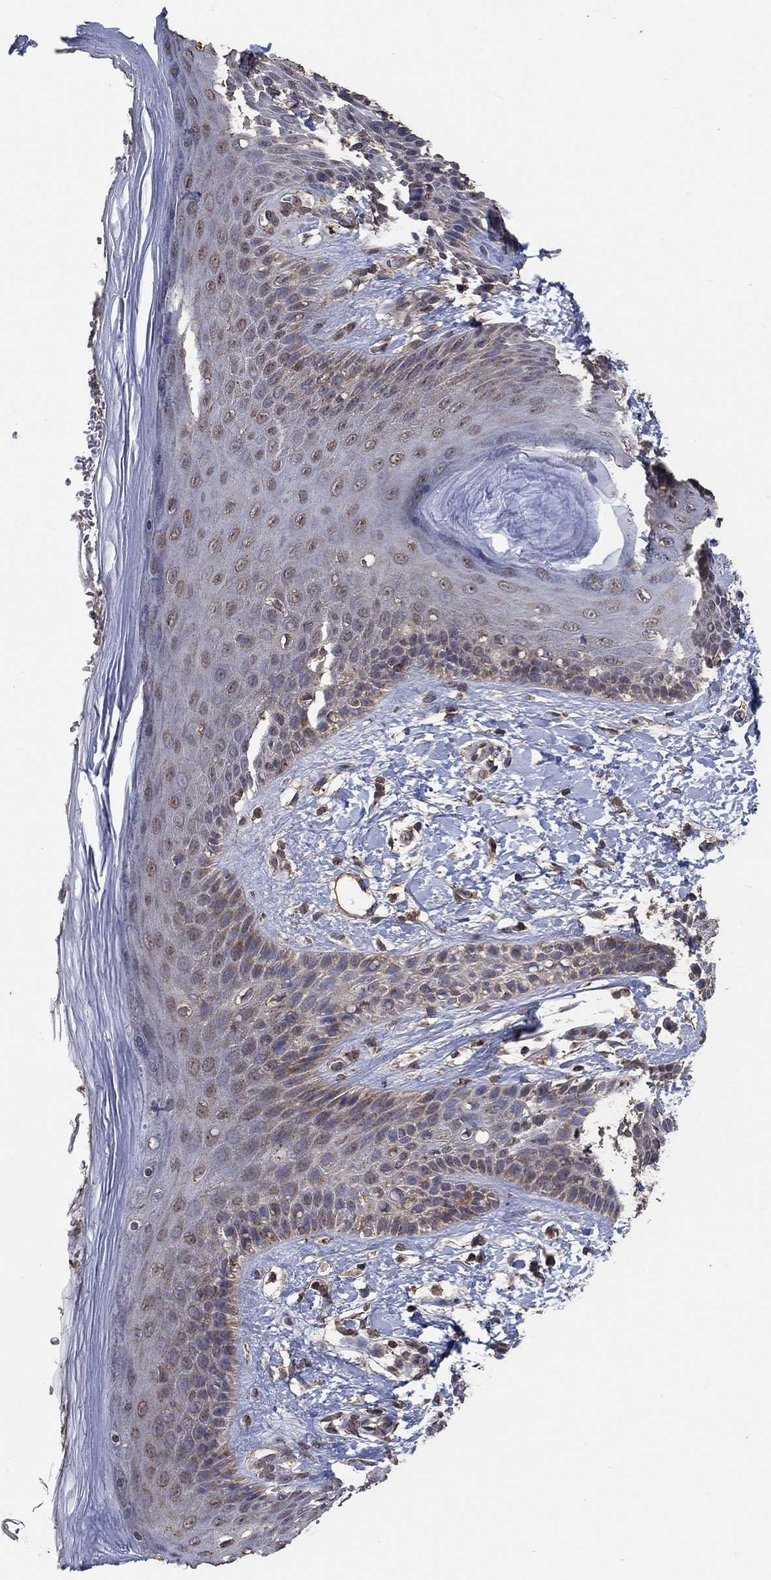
{"staining": {"intensity": "weak", "quantity": "25%-75%", "location": "cytoplasmic/membranous,nuclear"}, "tissue": "skin", "cell_type": "Epidermal cells", "image_type": "normal", "snomed": [{"axis": "morphology", "description": "Normal tissue, NOS"}, {"axis": "topography", "description": "Anal"}], "caption": "DAB immunohistochemical staining of normal human skin reveals weak cytoplasmic/membranous,nuclear protein staining in about 25%-75% of epidermal cells.", "gene": "MRPS24", "patient": {"sex": "male", "age": 36}}